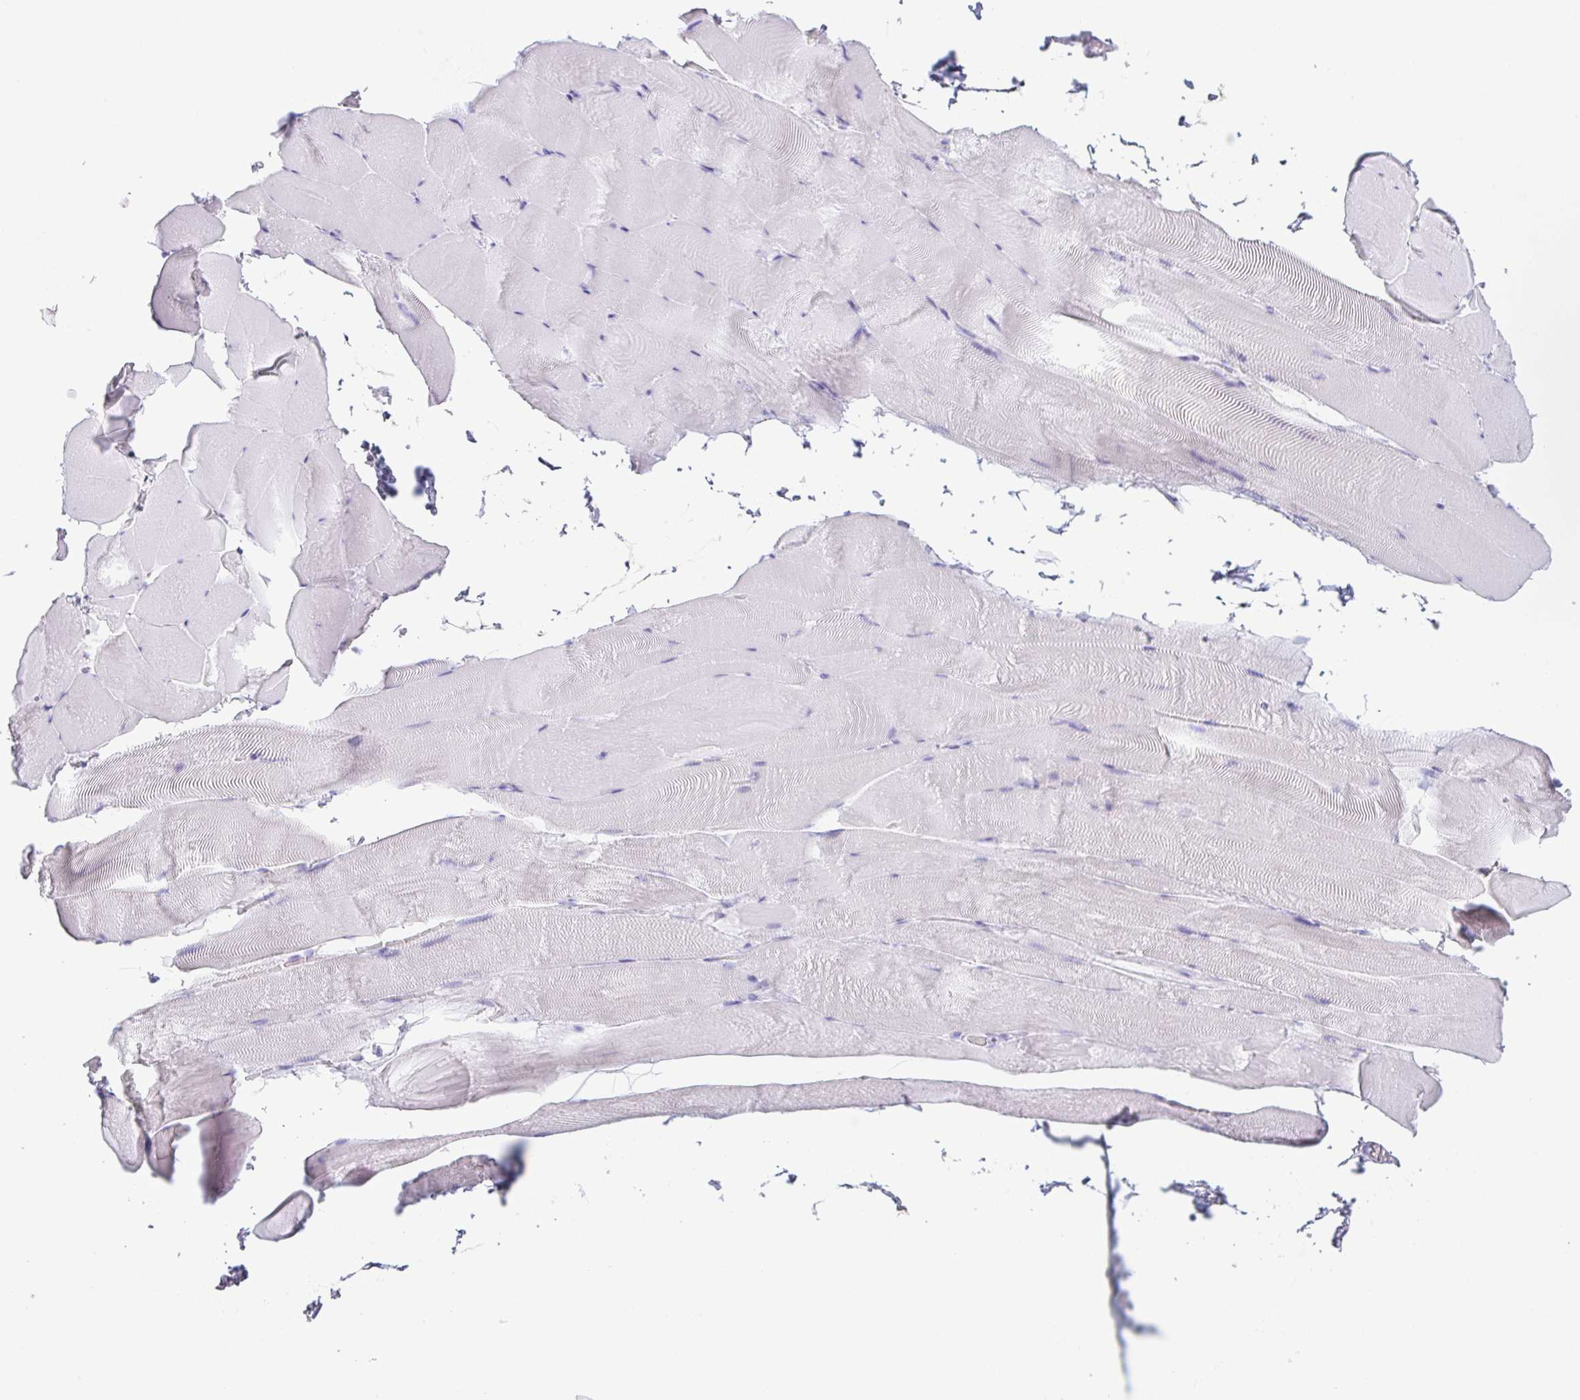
{"staining": {"intensity": "negative", "quantity": "none", "location": "none"}, "tissue": "skeletal muscle", "cell_type": "Myocytes", "image_type": "normal", "snomed": [{"axis": "morphology", "description": "Normal tissue, NOS"}, {"axis": "topography", "description": "Skeletal muscle"}], "caption": "Immunohistochemistry of unremarkable human skeletal muscle displays no staining in myocytes.", "gene": "PRR27", "patient": {"sex": "female", "age": 64}}